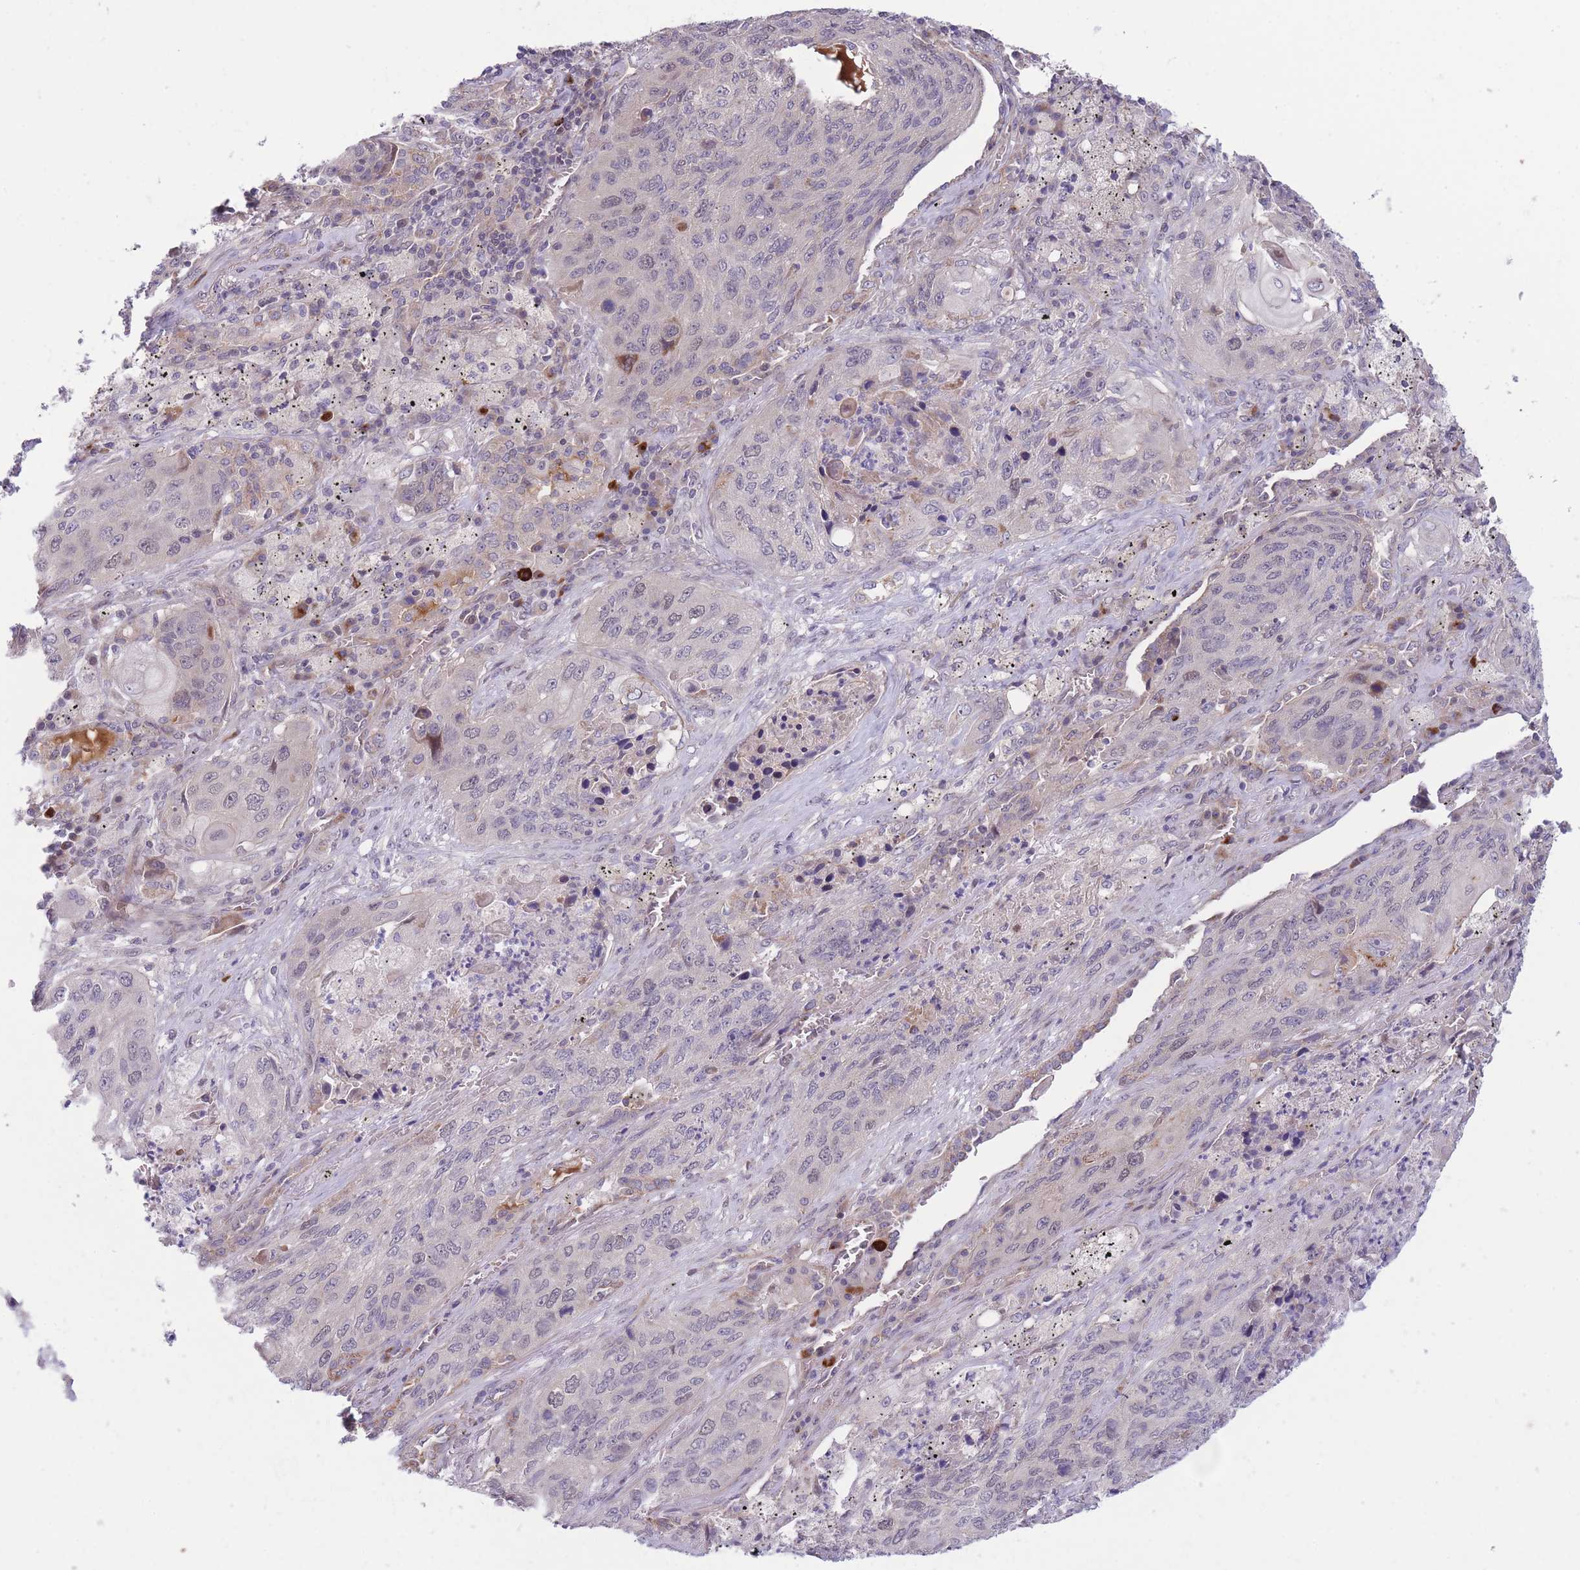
{"staining": {"intensity": "weak", "quantity": "<25%", "location": "nuclear"}, "tissue": "lung cancer", "cell_type": "Tumor cells", "image_type": "cancer", "snomed": [{"axis": "morphology", "description": "Squamous cell carcinoma, NOS"}, {"axis": "topography", "description": "Lung"}], "caption": "This micrograph is of lung cancer (squamous cell carcinoma) stained with immunohistochemistry to label a protein in brown with the nuclei are counter-stained blue. There is no positivity in tumor cells.", "gene": "CDC25B", "patient": {"sex": "female", "age": 63}}